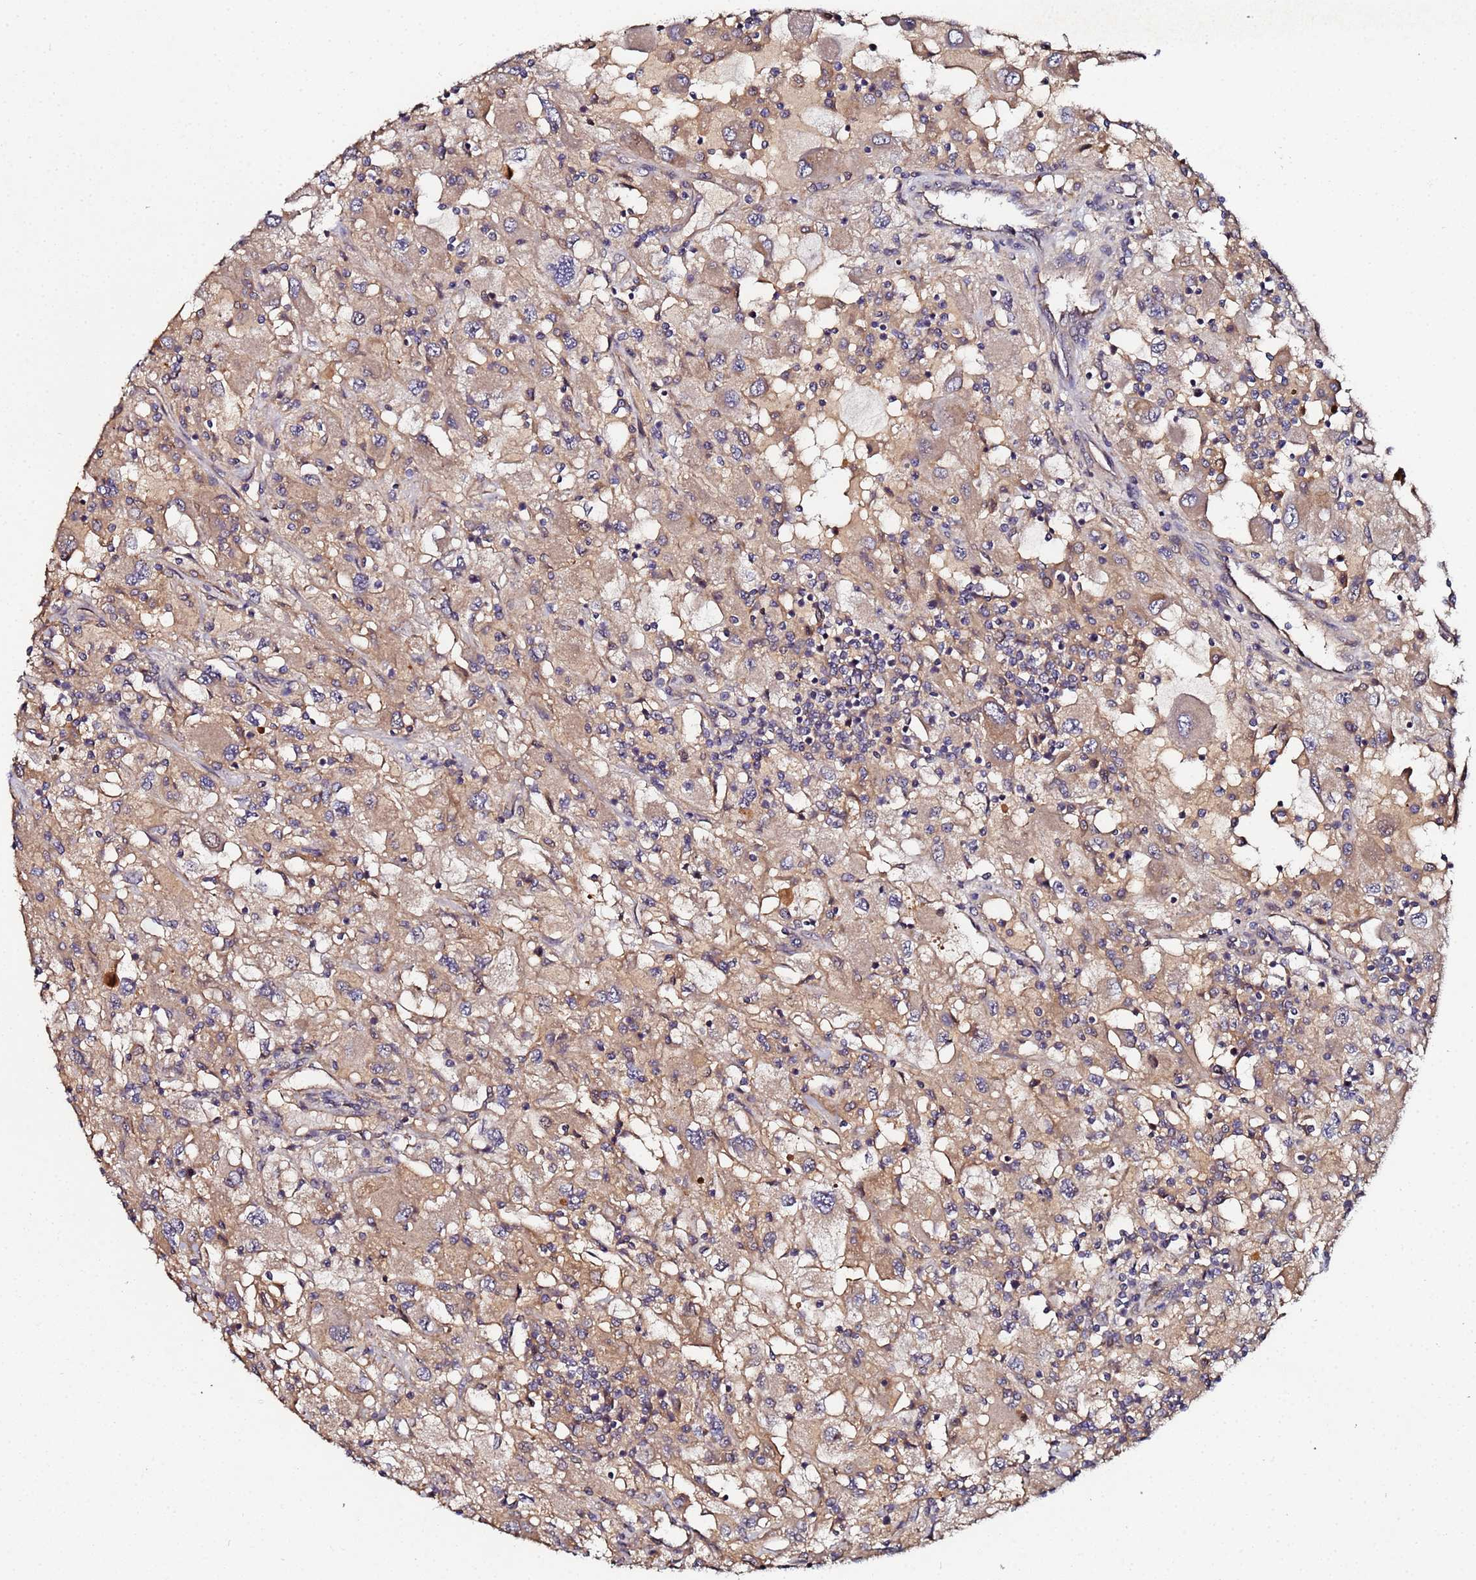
{"staining": {"intensity": "weak", "quantity": "25%-75%", "location": "cytoplasmic/membranous"}, "tissue": "renal cancer", "cell_type": "Tumor cells", "image_type": "cancer", "snomed": [{"axis": "morphology", "description": "Adenocarcinoma, NOS"}, {"axis": "topography", "description": "Kidney"}], "caption": "Immunohistochemistry image of adenocarcinoma (renal) stained for a protein (brown), which reveals low levels of weak cytoplasmic/membranous positivity in approximately 25%-75% of tumor cells.", "gene": "OSER1", "patient": {"sex": "female", "age": 67}}